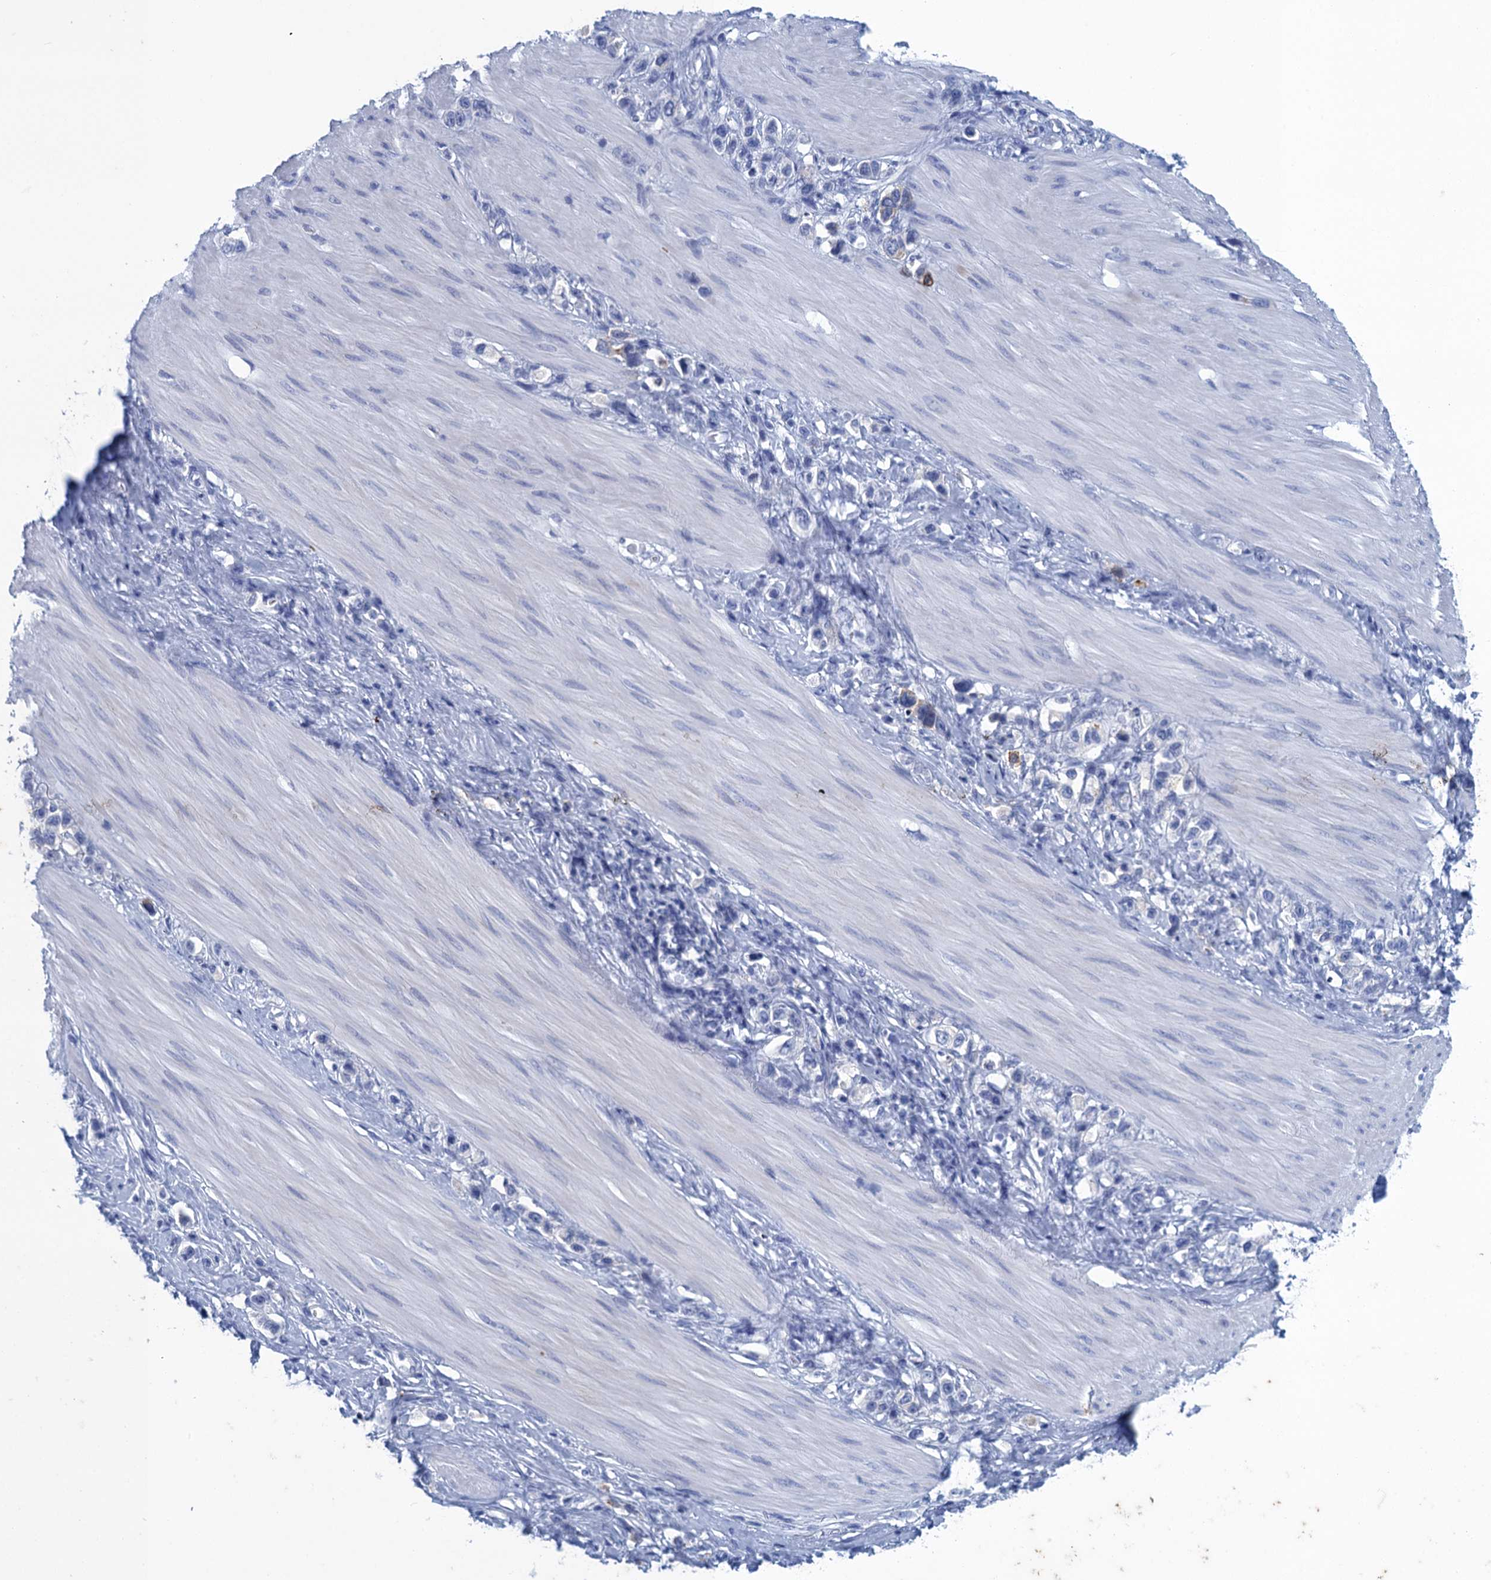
{"staining": {"intensity": "negative", "quantity": "none", "location": "none"}, "tissue": "stomach cancer", "cell_type": "Tumor cells", "image_type": "cancer", "snomed": [{"axis": "morphology", "description": "Adenocarcinoma, NOS"}, {"axis": "topography", "description": "Stomach"}], "caption": "This is an immunohistochemistry histopathology image of stomach cancer (adenocarcinoma). There is no staining in tumor cells.", "gene": "SCEL", "patient": {"sex": "female", "age": 65}}